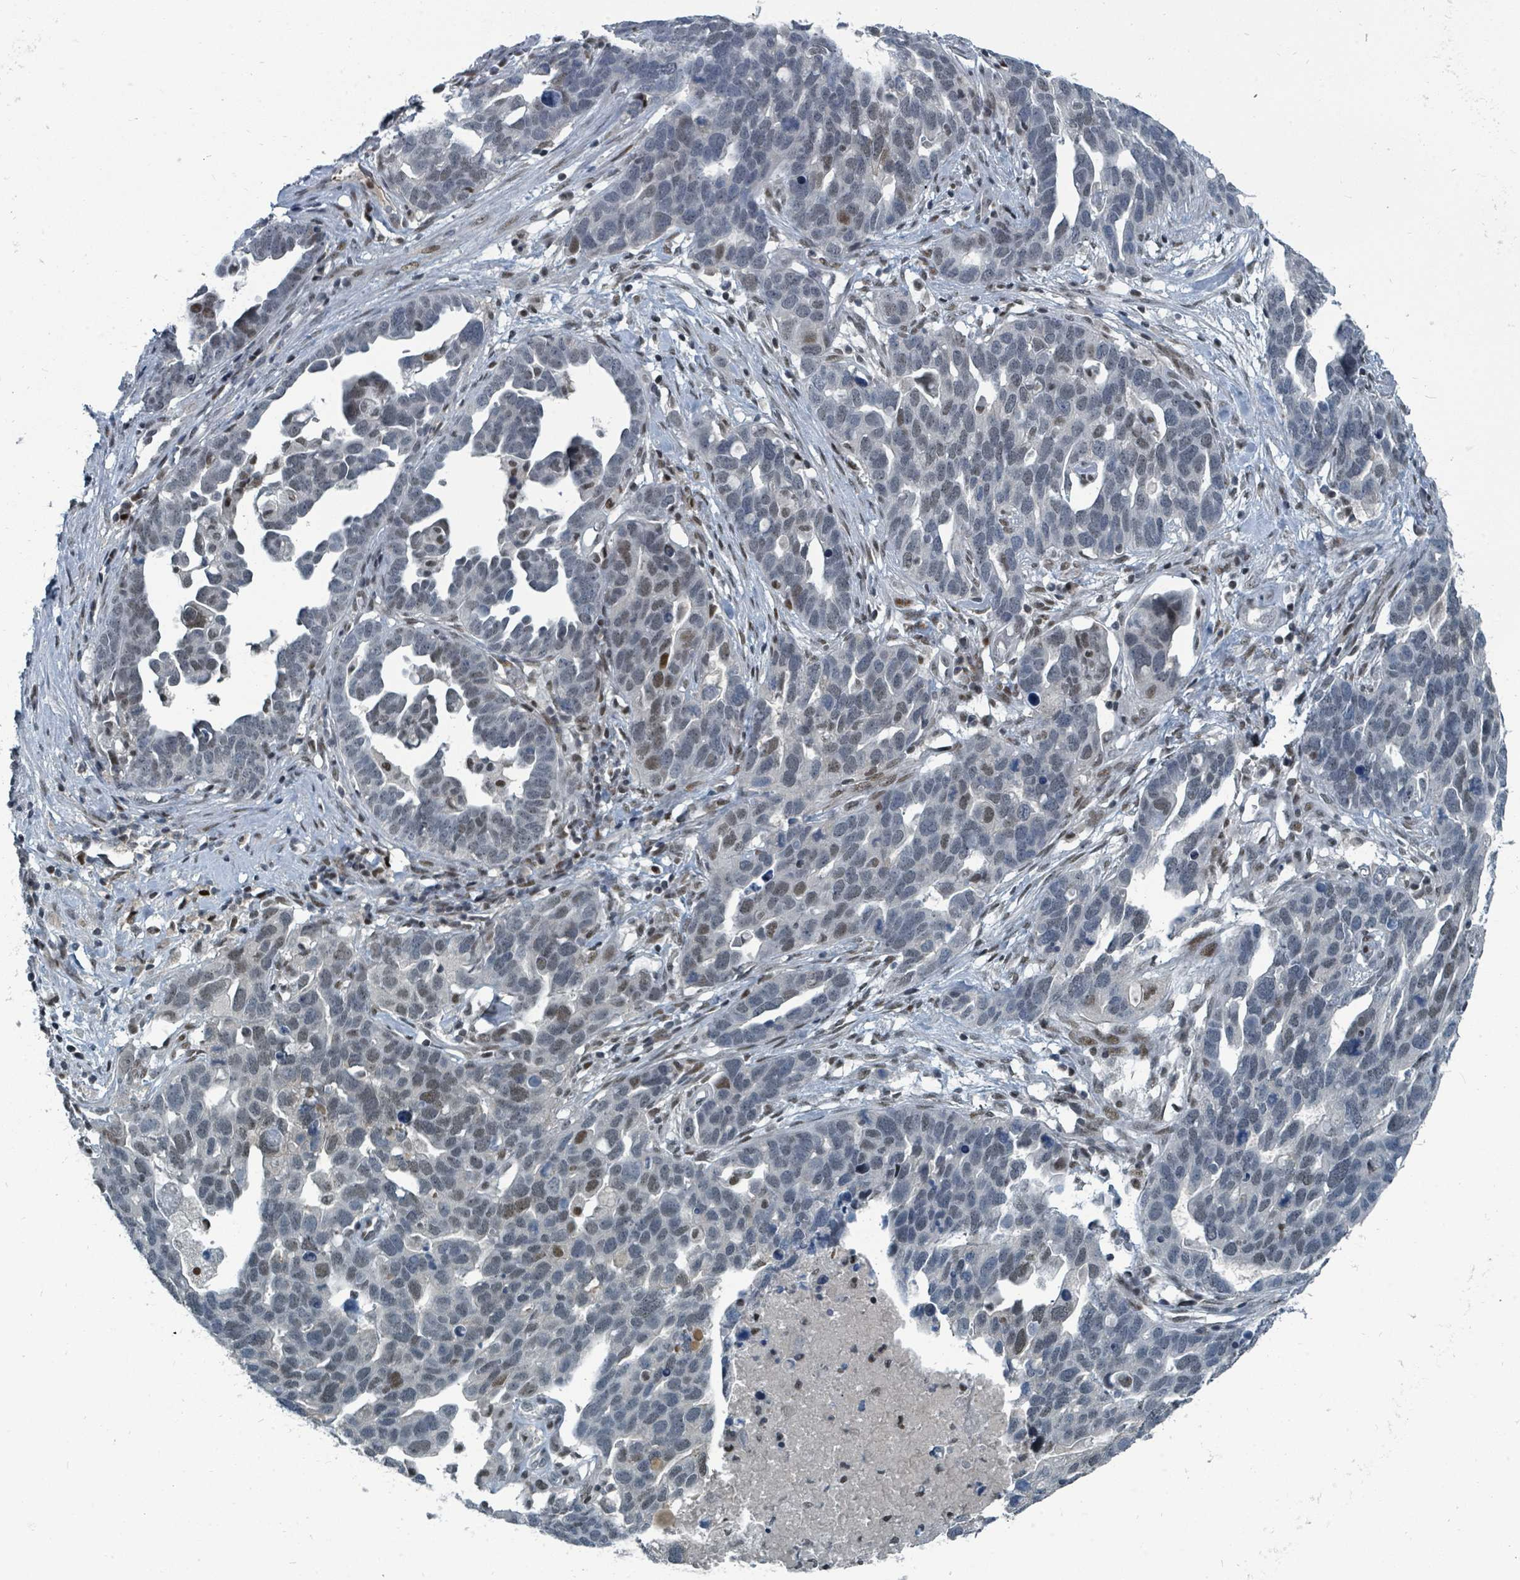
{"staining": {"intensity": "weak", "quantity": "25%-75%", "location": "nuclear"}, "tissue": "ovarian cancer", "cell_type": "Tumor cells", "image_type": "cancer", "snomed": [{"axis": "morphology", "description": "Cystadenocarcinoma, serous, NOS"}, {"axis": "topography", "description": "Ovary"}], "caption": "Immunohistochemistry staining of ovarian cancer, which reveals low levels of weak nuclear expression in about 25%-75% of tumor cells indicating weak nuclear protein staining. The staining was performed using DAB (3,3'-diaminobenzidine) (brown) for protein detection and nuclei were counterstained in hematoxylin (blue).", "gene": "UCK1", "patient": {"sex": "female", "age": 54}}